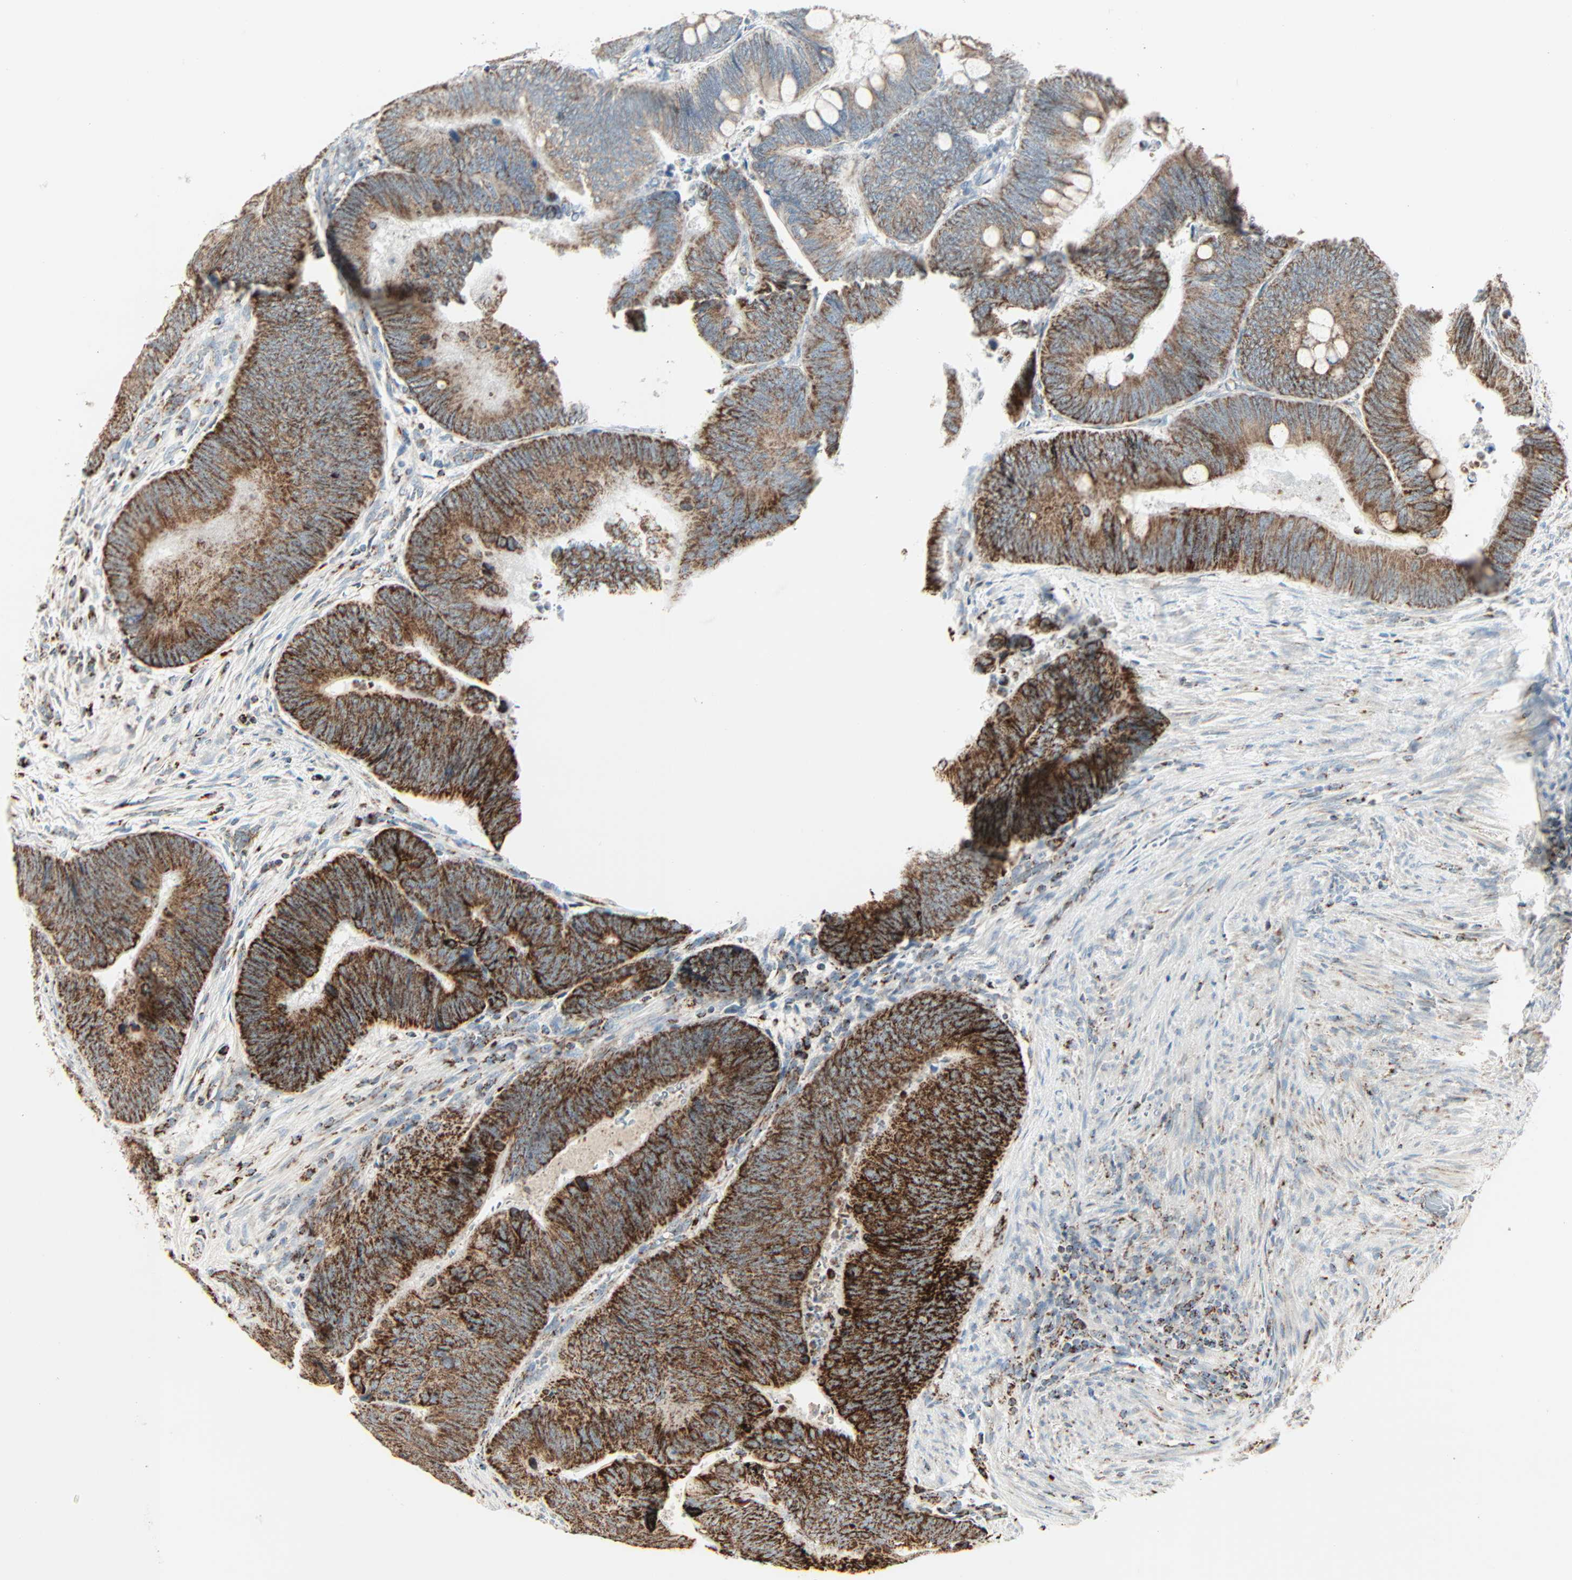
{"staining": {"intensity": "strong", "quantity": ">75%", "location": "cytoplasmic/membranous"}, "tissue": "colorectal cancer", "cell_type": "Tumor cells", "image_type": "cancer", "snomed": [{"axis": "morphology", "description": "Normal tissue, NOS"}, {"axis": "morphology", "description": "Adenocarcinoma, NOS"}, {"axis": "topography", "description": "Rectum"}, {"axis": "topography", "description": "Peripheral nerve tissue"}], "caption": "This micrograph demonstrates immunohistochemistry staining of colorectal adenocarcinoma, with high strong cytoplasmic/membranous staining in about >75% of tumor cells.", "gene": "IDH2", "patient": {"sex": "male", "age": 92}}